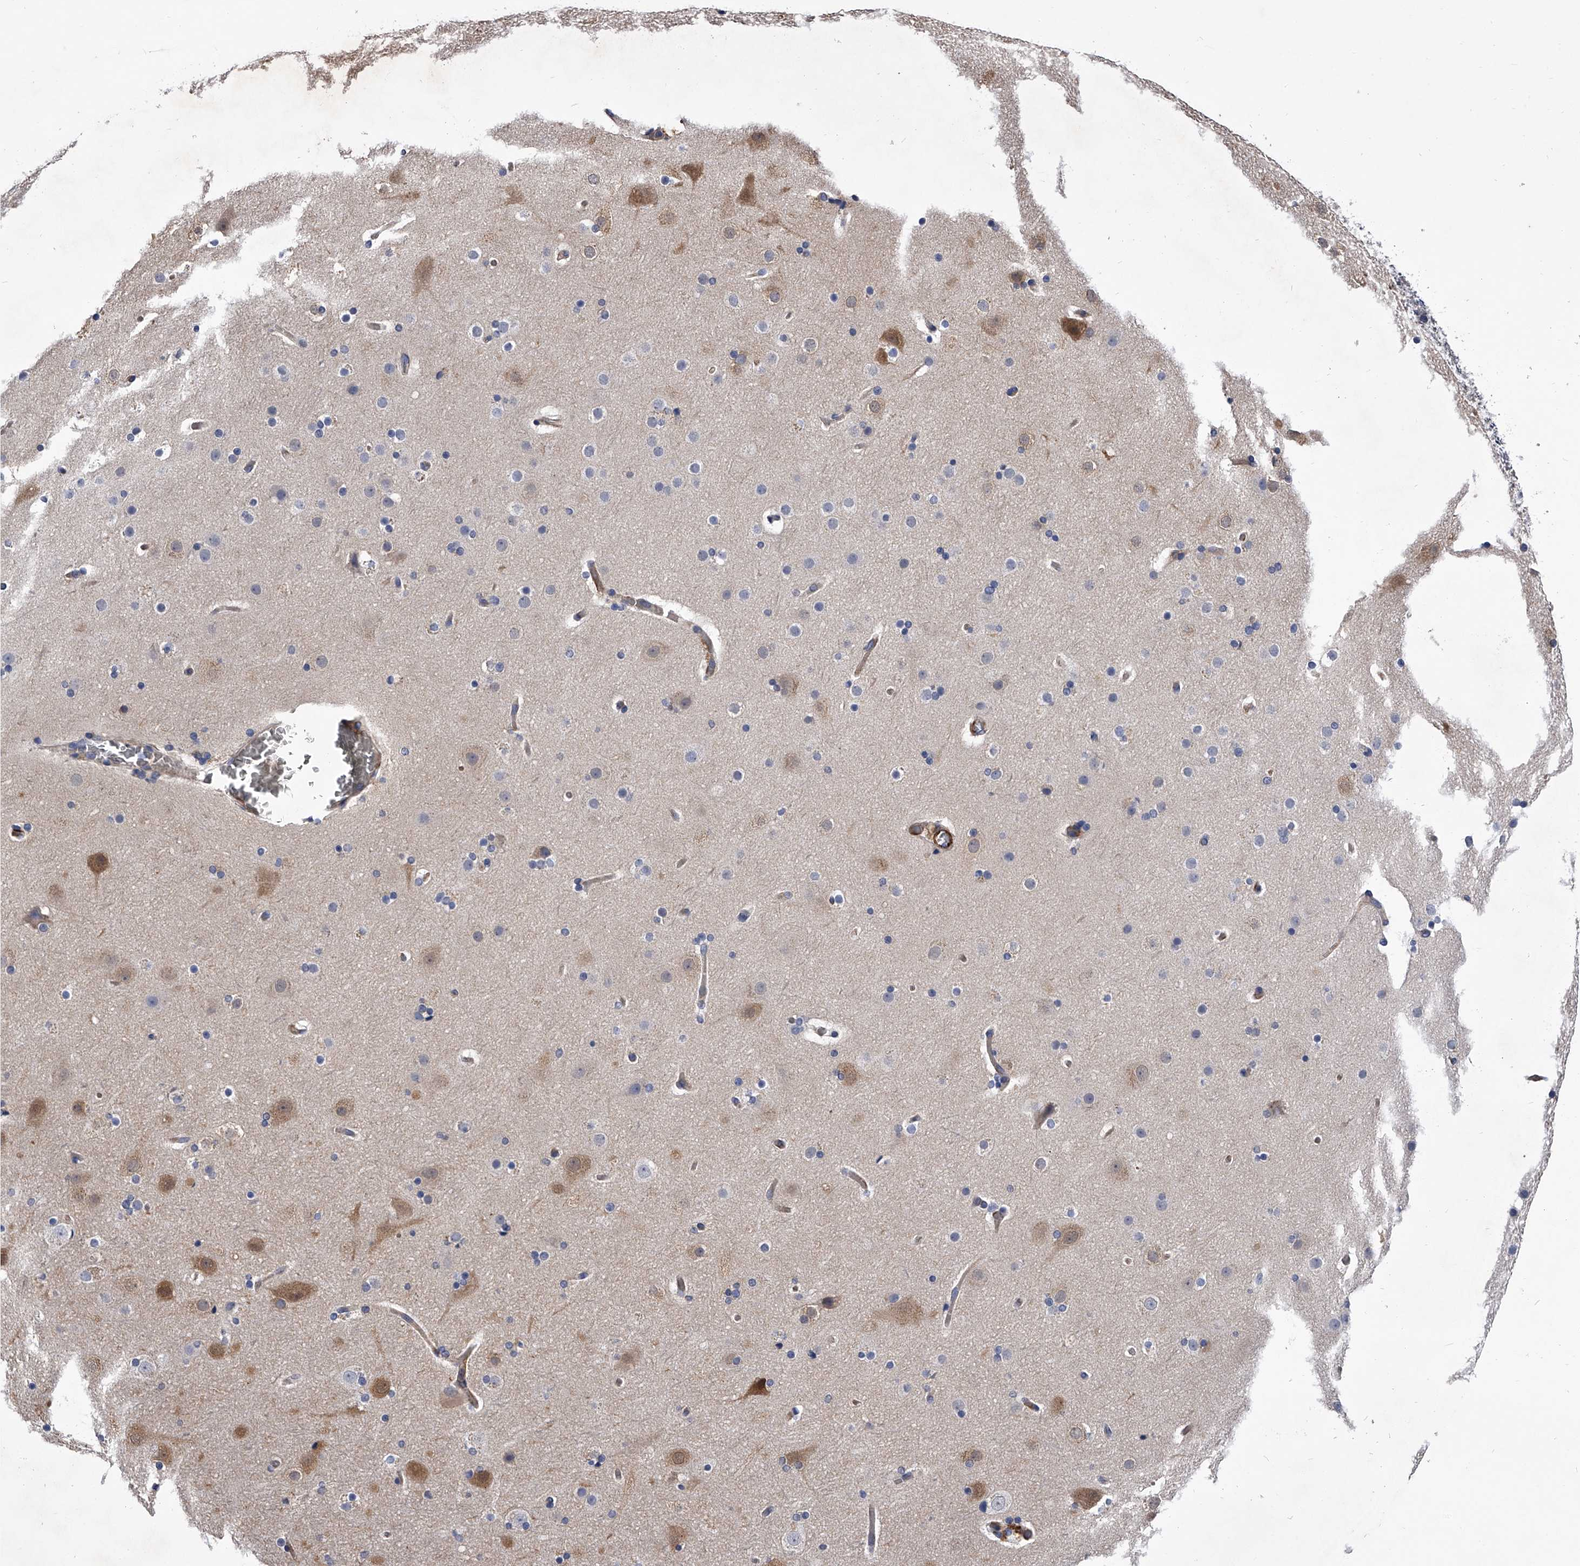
{"staining": {"intensity": "moderate", "quantity": ">75%", "location": "cytoplasmic/membranous"}, "tissue": "cerebral cortex", "cell_type": "Endothelial cells", "image_type": "normal", "snomed": [{"axis": "morphology", "description": "Normal tissue, NOS"}, {"axis": "topography", "description": "Cerebral cortex"}], "caption": "The immunohistochemical stain highlights moderate cytoplasmic/membranous expression in endothelial cells of unremarkable cerebral cortex. Nuclei are stained in blue.", "gene": "EFCAB7", "patient": {"sex": "male", "age": 57}}